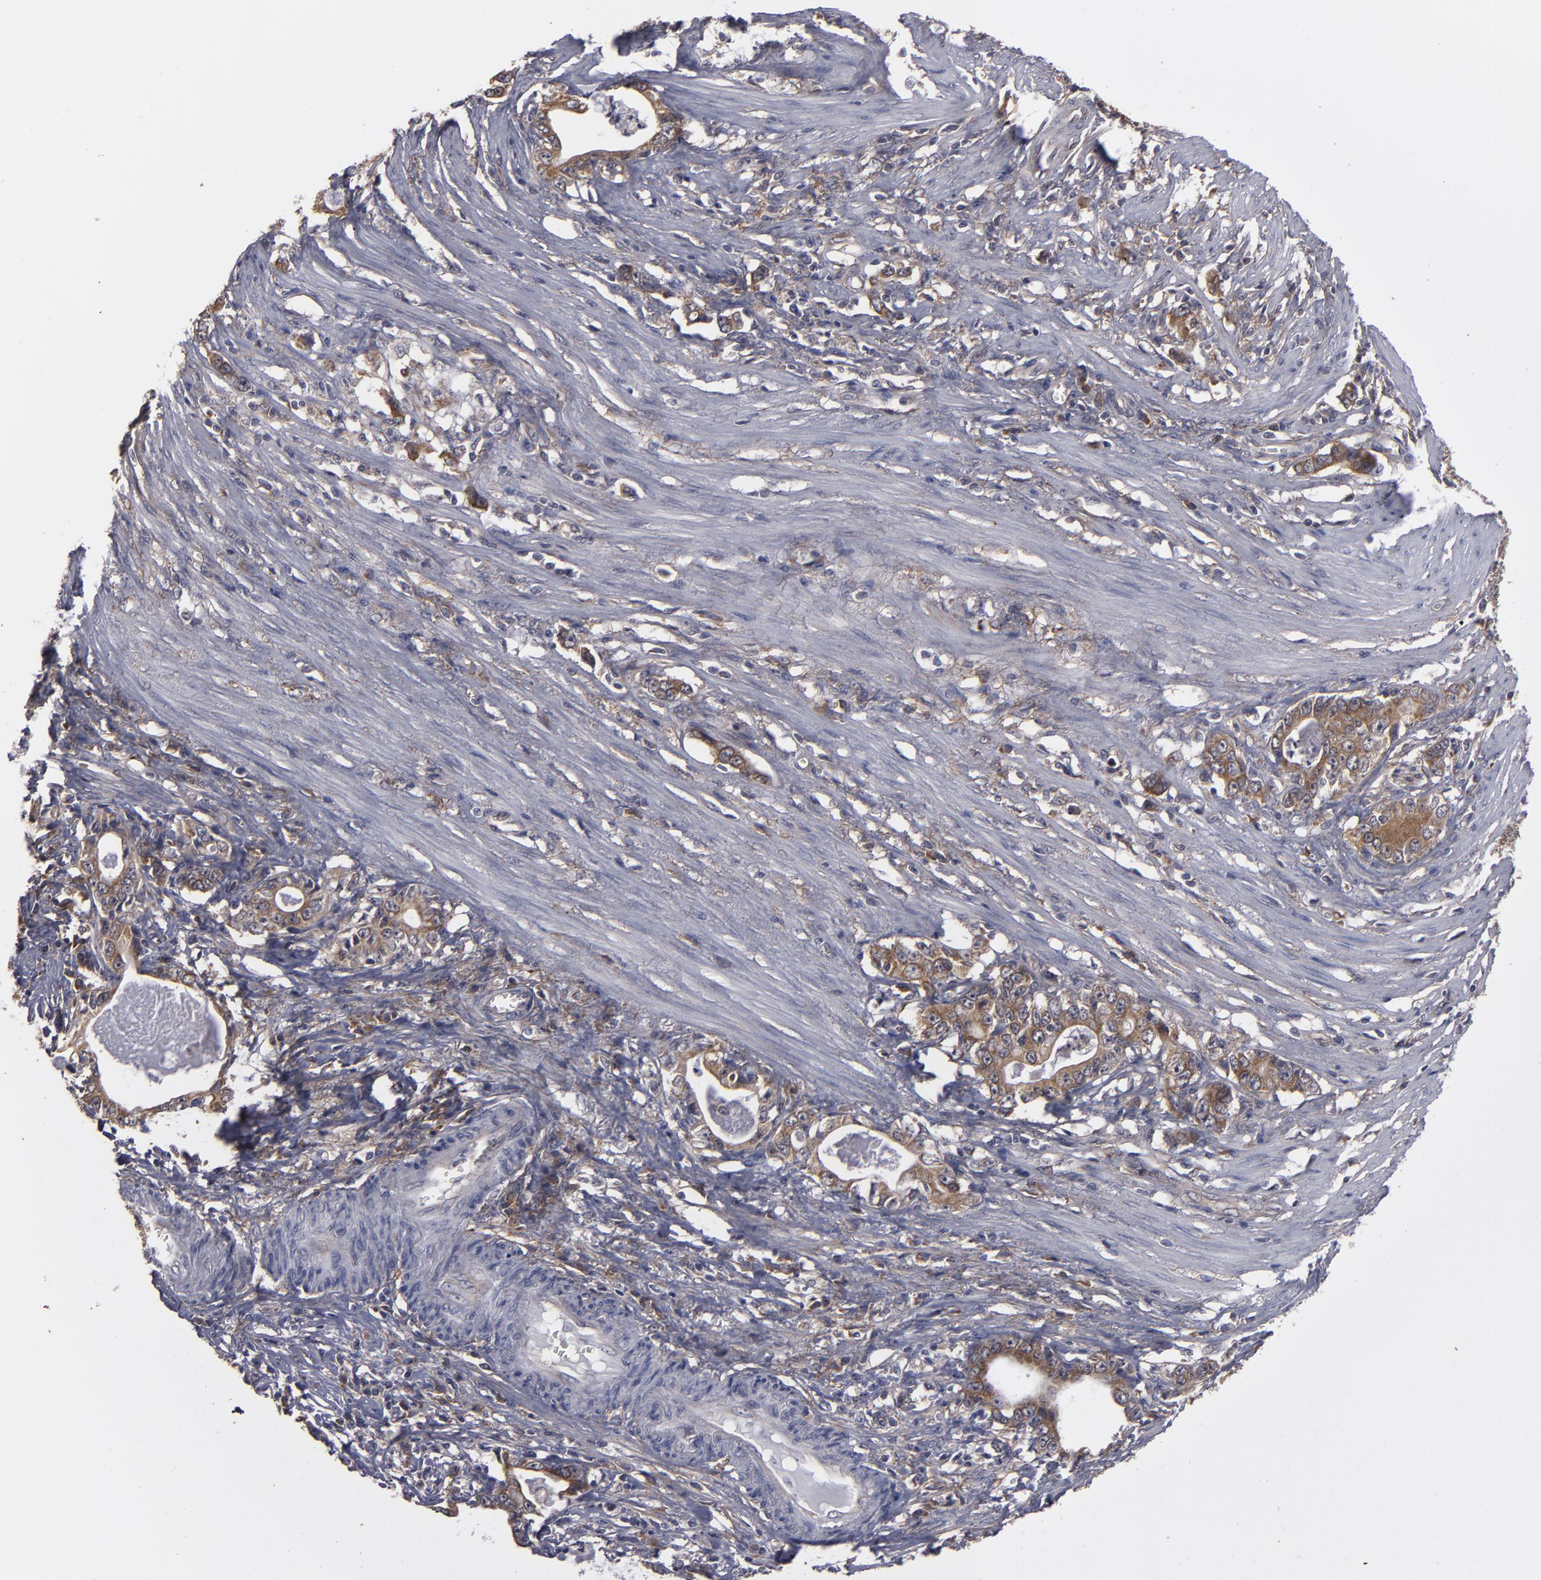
{"staining": {"intensity": "moderate", "quantity": ">75%", "location": "cytoplasmic/membranous"}, "tissue": "stomach cancer", "cell_type": "Tumor cells", "image_type": "cancer", "snomed": [{"axis": "morphology", "description": "Adenocarcinoma, NOS"}, {"axis": "topography", "description": "Stomach, lower"}], "caption": "A medium amount of moderate cytoplasmic/membranous positivity is seen in approximately >75% of tumor cells in adenocarcinoma (stomach) tissue.", "gene": "BMP6", "patient": {"sex": "female", "age": 72}}